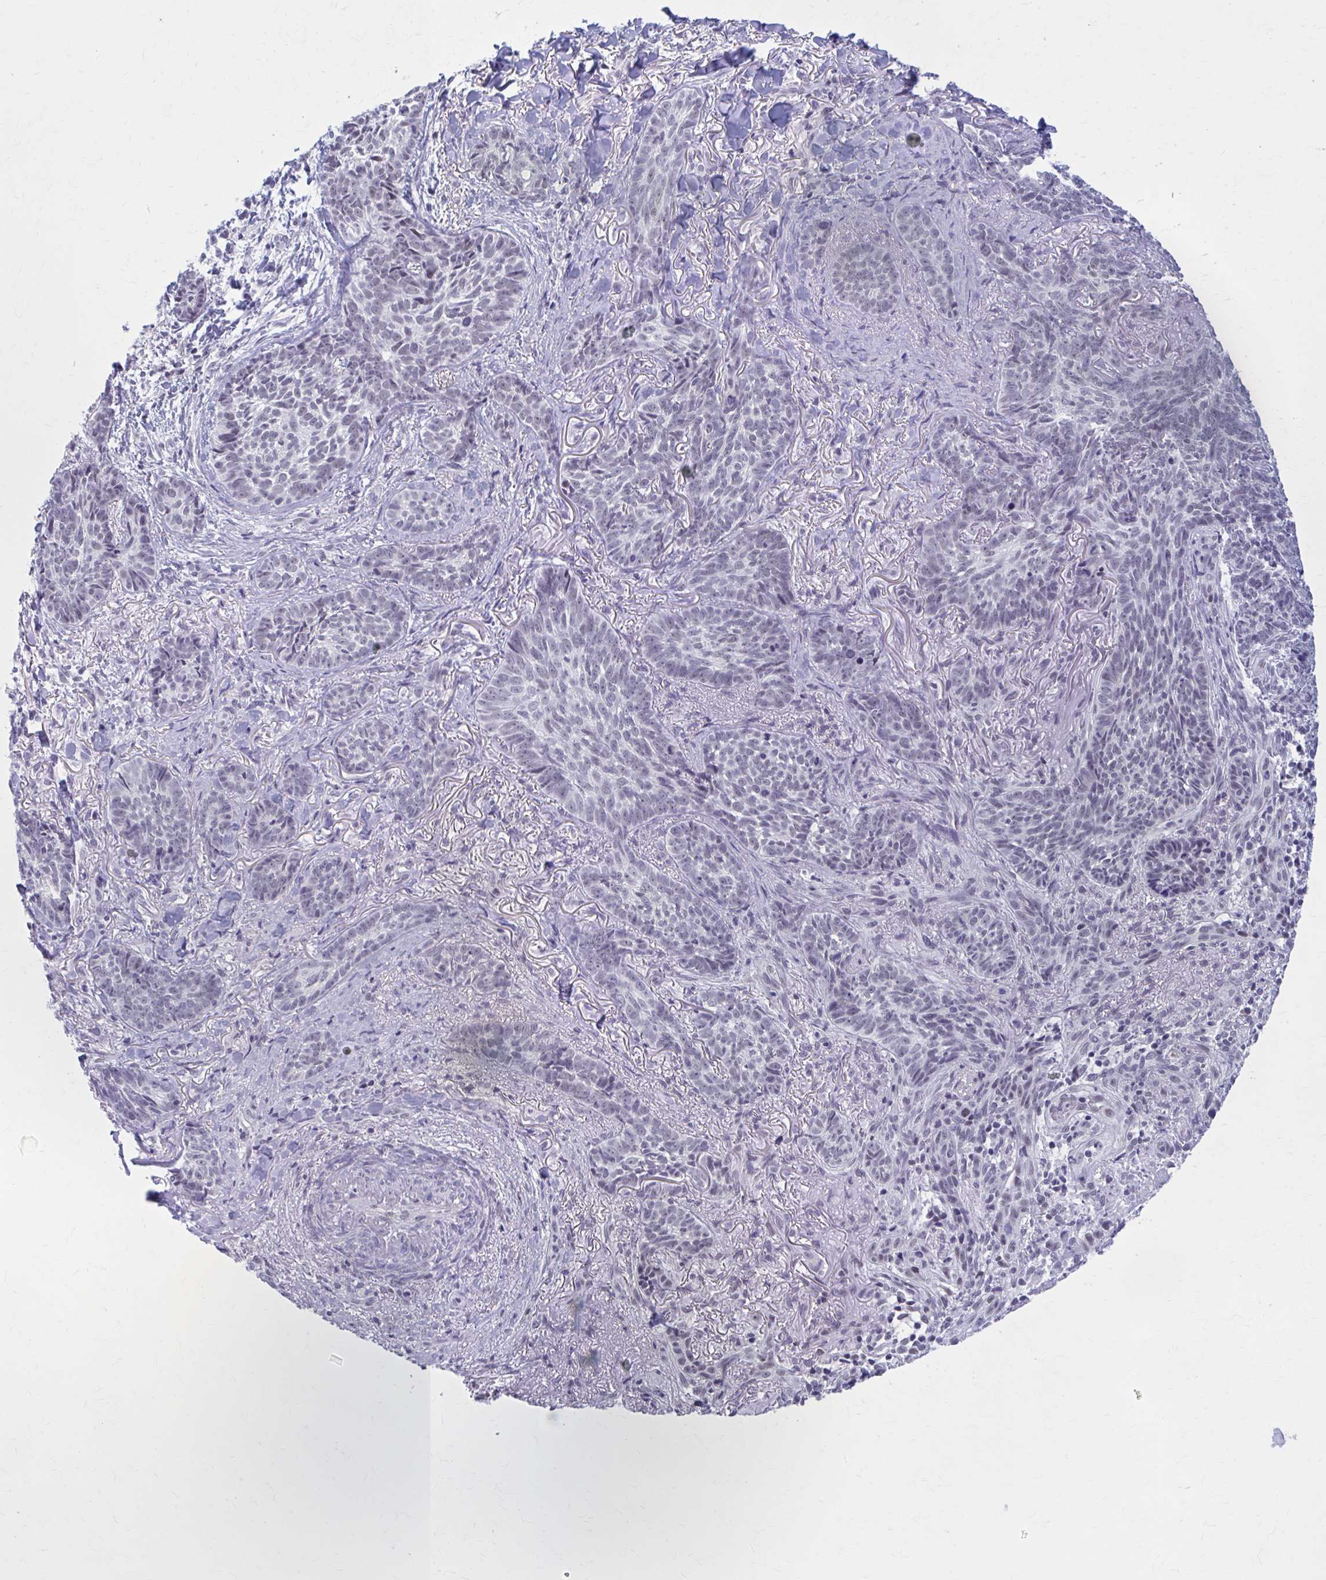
{"staining": {"intensity": "weak", "quantity": "<25%", "location": "nuclear"}, "tissue": "skin cancer", "cell_type": "Tumor cells", "image_type": "cancer", "snomed": [{"axis": "morphology", "description": "Basal cell carcinoma"}, {"axis": "topography", "description": "Skin"}, {"axis": "topography", "description": "Skin of face"}], "caption": "DAB immunohistochemical staining of human basal cell carcinoma (skin) displays no significant positivity in tumor cells.", "gene": "CCDC105", "patient": {"sex": "male", "age": 88}}